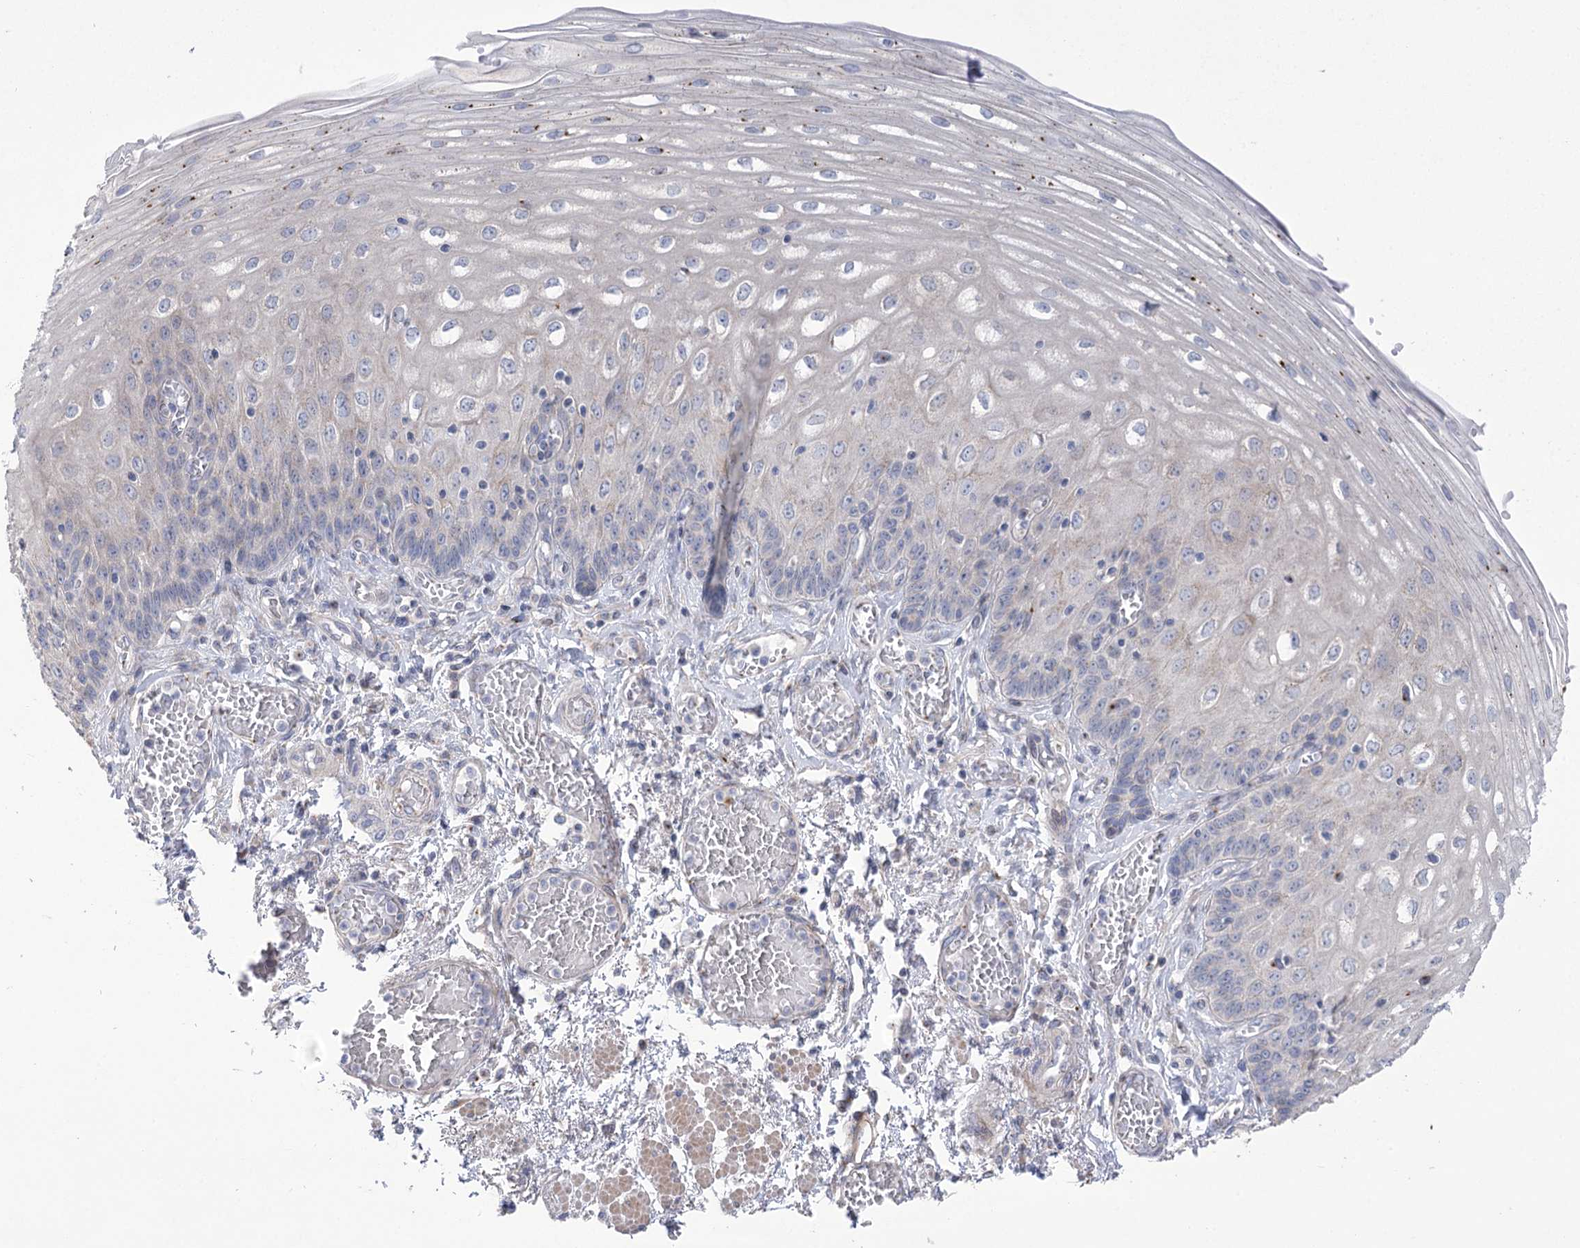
{"staining": {"intensity": "weak", "quantity": "<25%", "location": "cytoplasmic/membranous"}, "tissue": "esophagus", "cell_type": "Squamous epithelial cells", "image_type": "normal", "snomed": [{"axis": "morphology", "description": "Normal tissue, NOS"}, {"axis": "topography", "description": "Esophagus"}], "caption": "The micrograph demonstrates no significant expression in squamous epithelial cells of esophagus. The staining is performed using DAB (3,3'-diaminobenzidine) brown chromogen with nuclei counter-stained in using hematoxylin.", "gene": "NME7", "patient": {"sex": "male", "age": 81}}